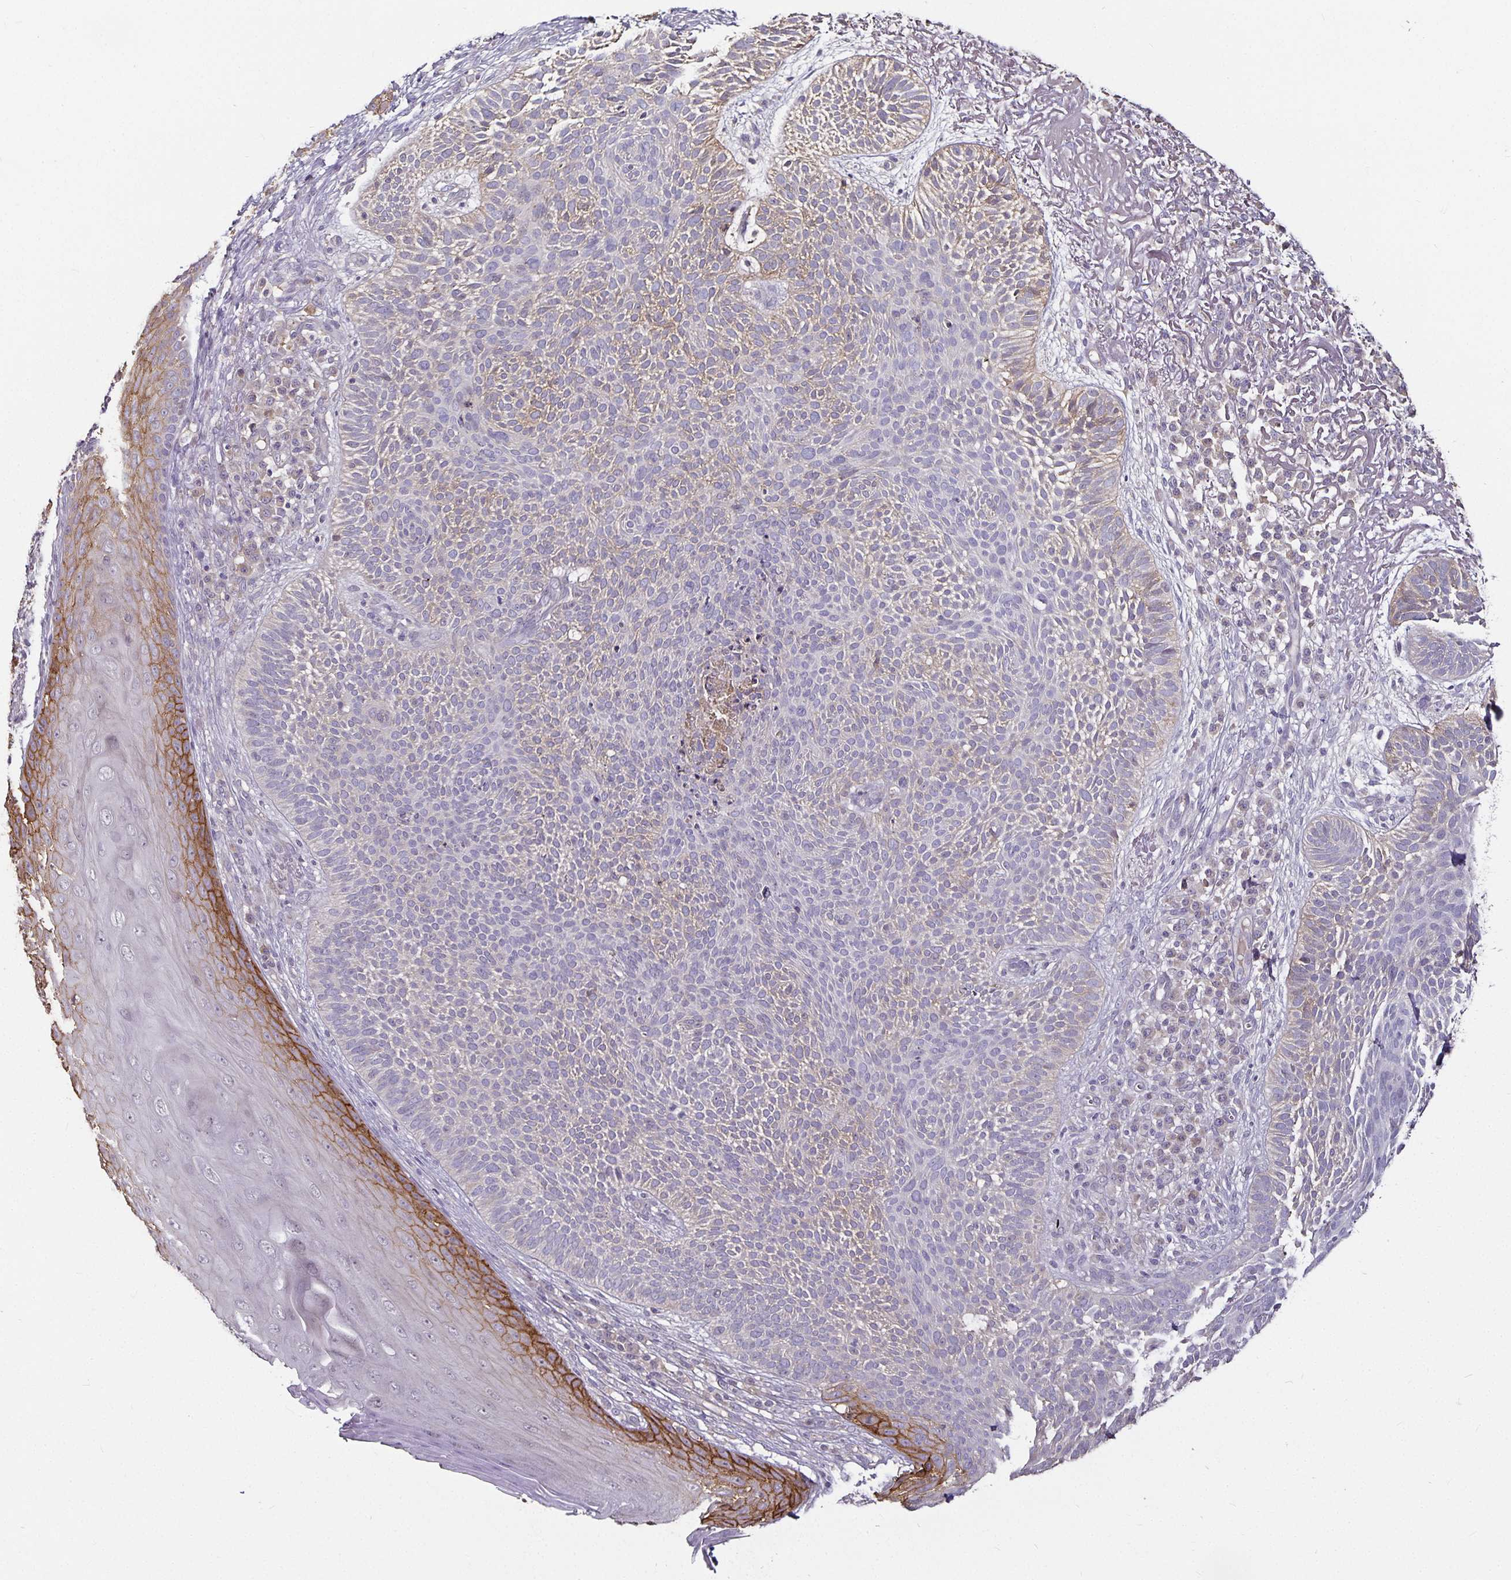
{"staining": {"intensity": "negative", "quantity": "none", "location": "none"}, "tissue": "skin cancer", "cell_type": "Tumor cells", "image_type": "cancer", "snomed": [{"axis": "morphology", "description": "Basal cell carcinoma"}, {"axis": "topography", "description": "Skin"}, {"axis": "topography", "description": "Skin of face"}], "caption": "The micrograph reveals no staining of tumor cells in basal cell carcinoma (skin).", "gene": "CA12", "patient": {"sex": "female", "age": 82}}